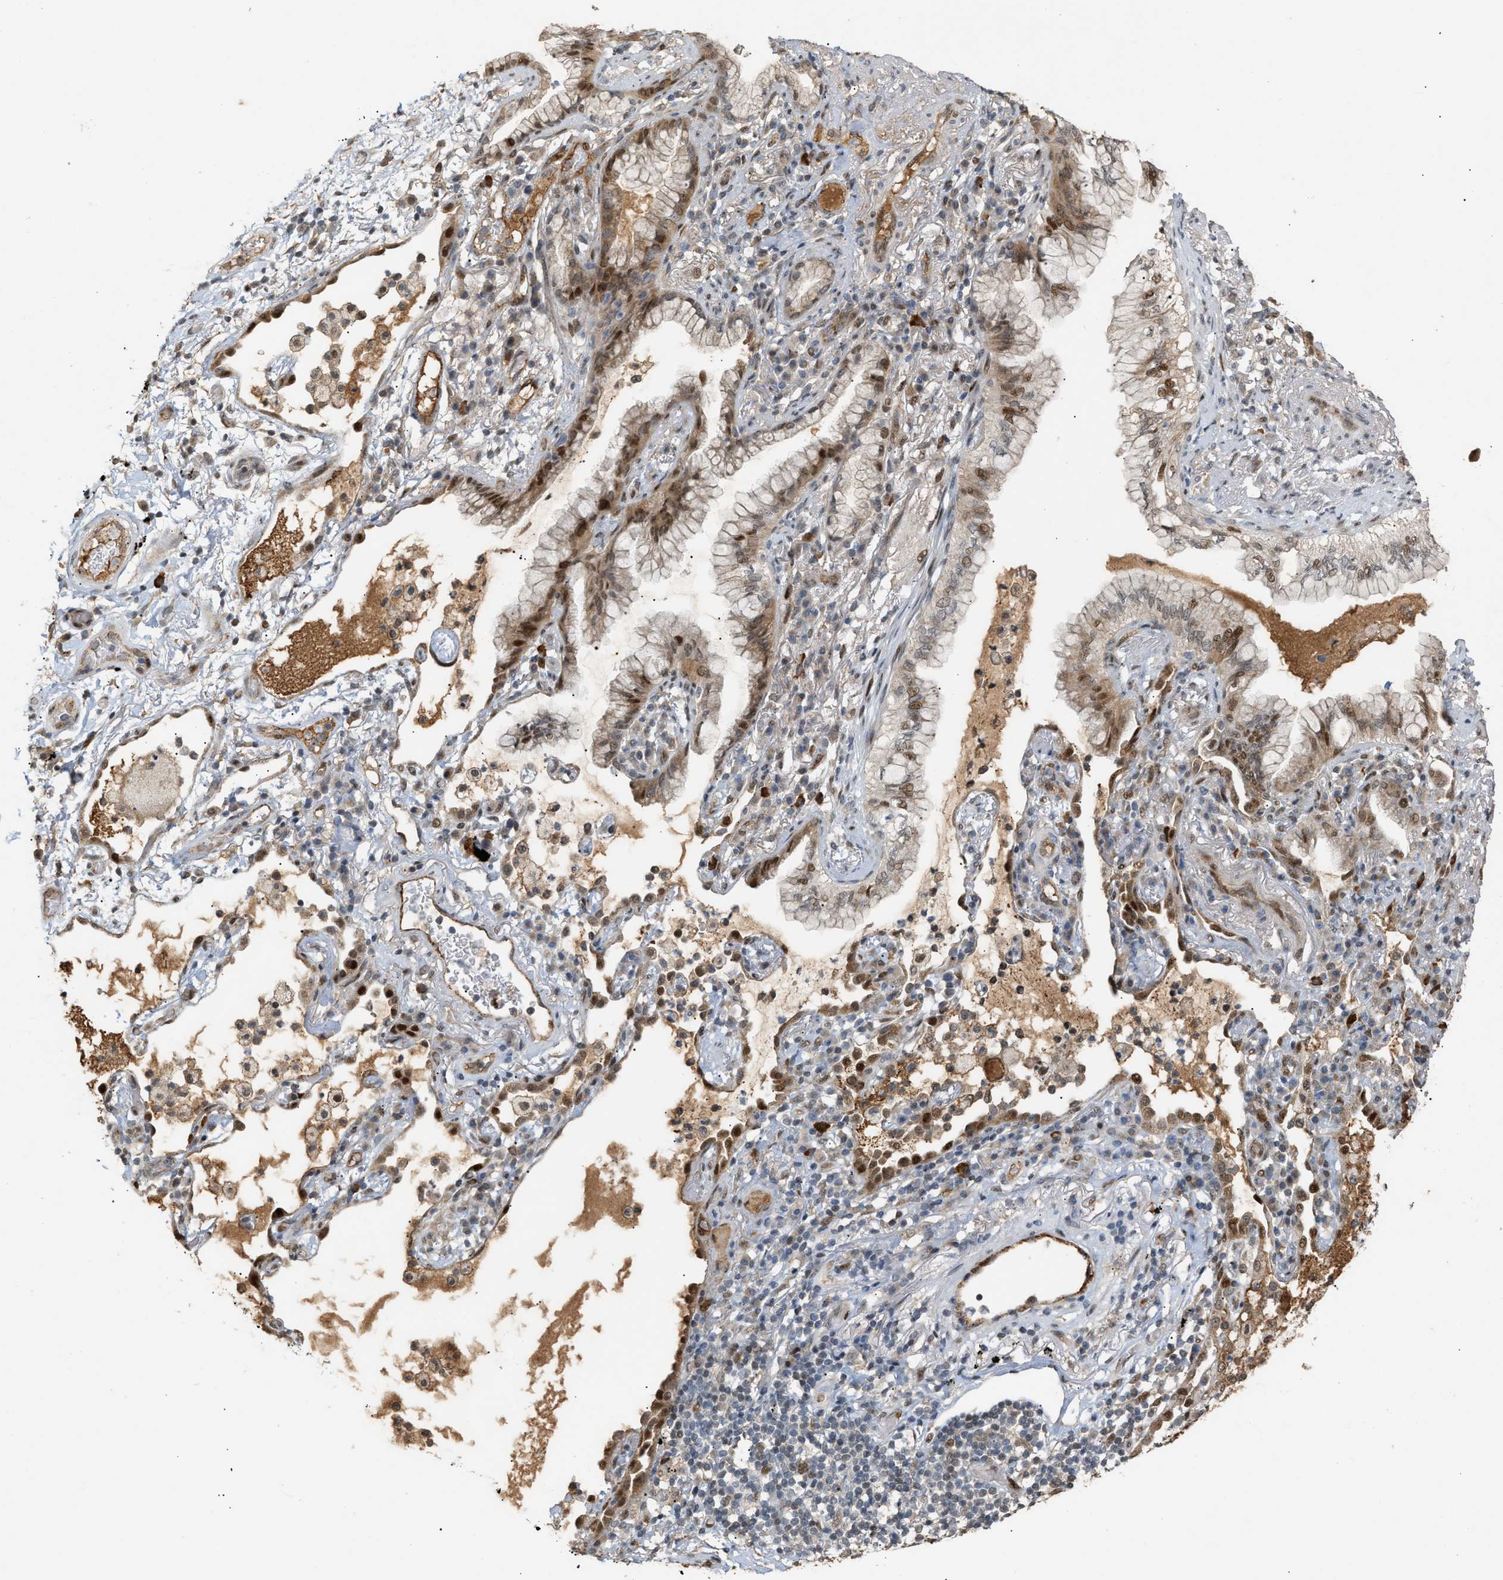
{"staining": {"intensity": "moderate", "quantity": ">75%", "location": "cytoplasmic/membranous,nuclear"}, "tissue": "lung cancer", "cell_type": "Tumor cells", "image_type": "cancer", "snomed": [{"axis": "morphology", "description": "Adenocarcinoma, NOS"}, {"axis": "topography", "description": "Lung"}], "caption": "The histopathology image exhibits immunohistochemical staining of lung adenocarcinoma. There is moderate cytoplasmic/membranous and nuclear staining is seen in approximately >75% of tumor cells.", "gene": "ZFAND5", "patient": {"sex": "female", "age": 70}}